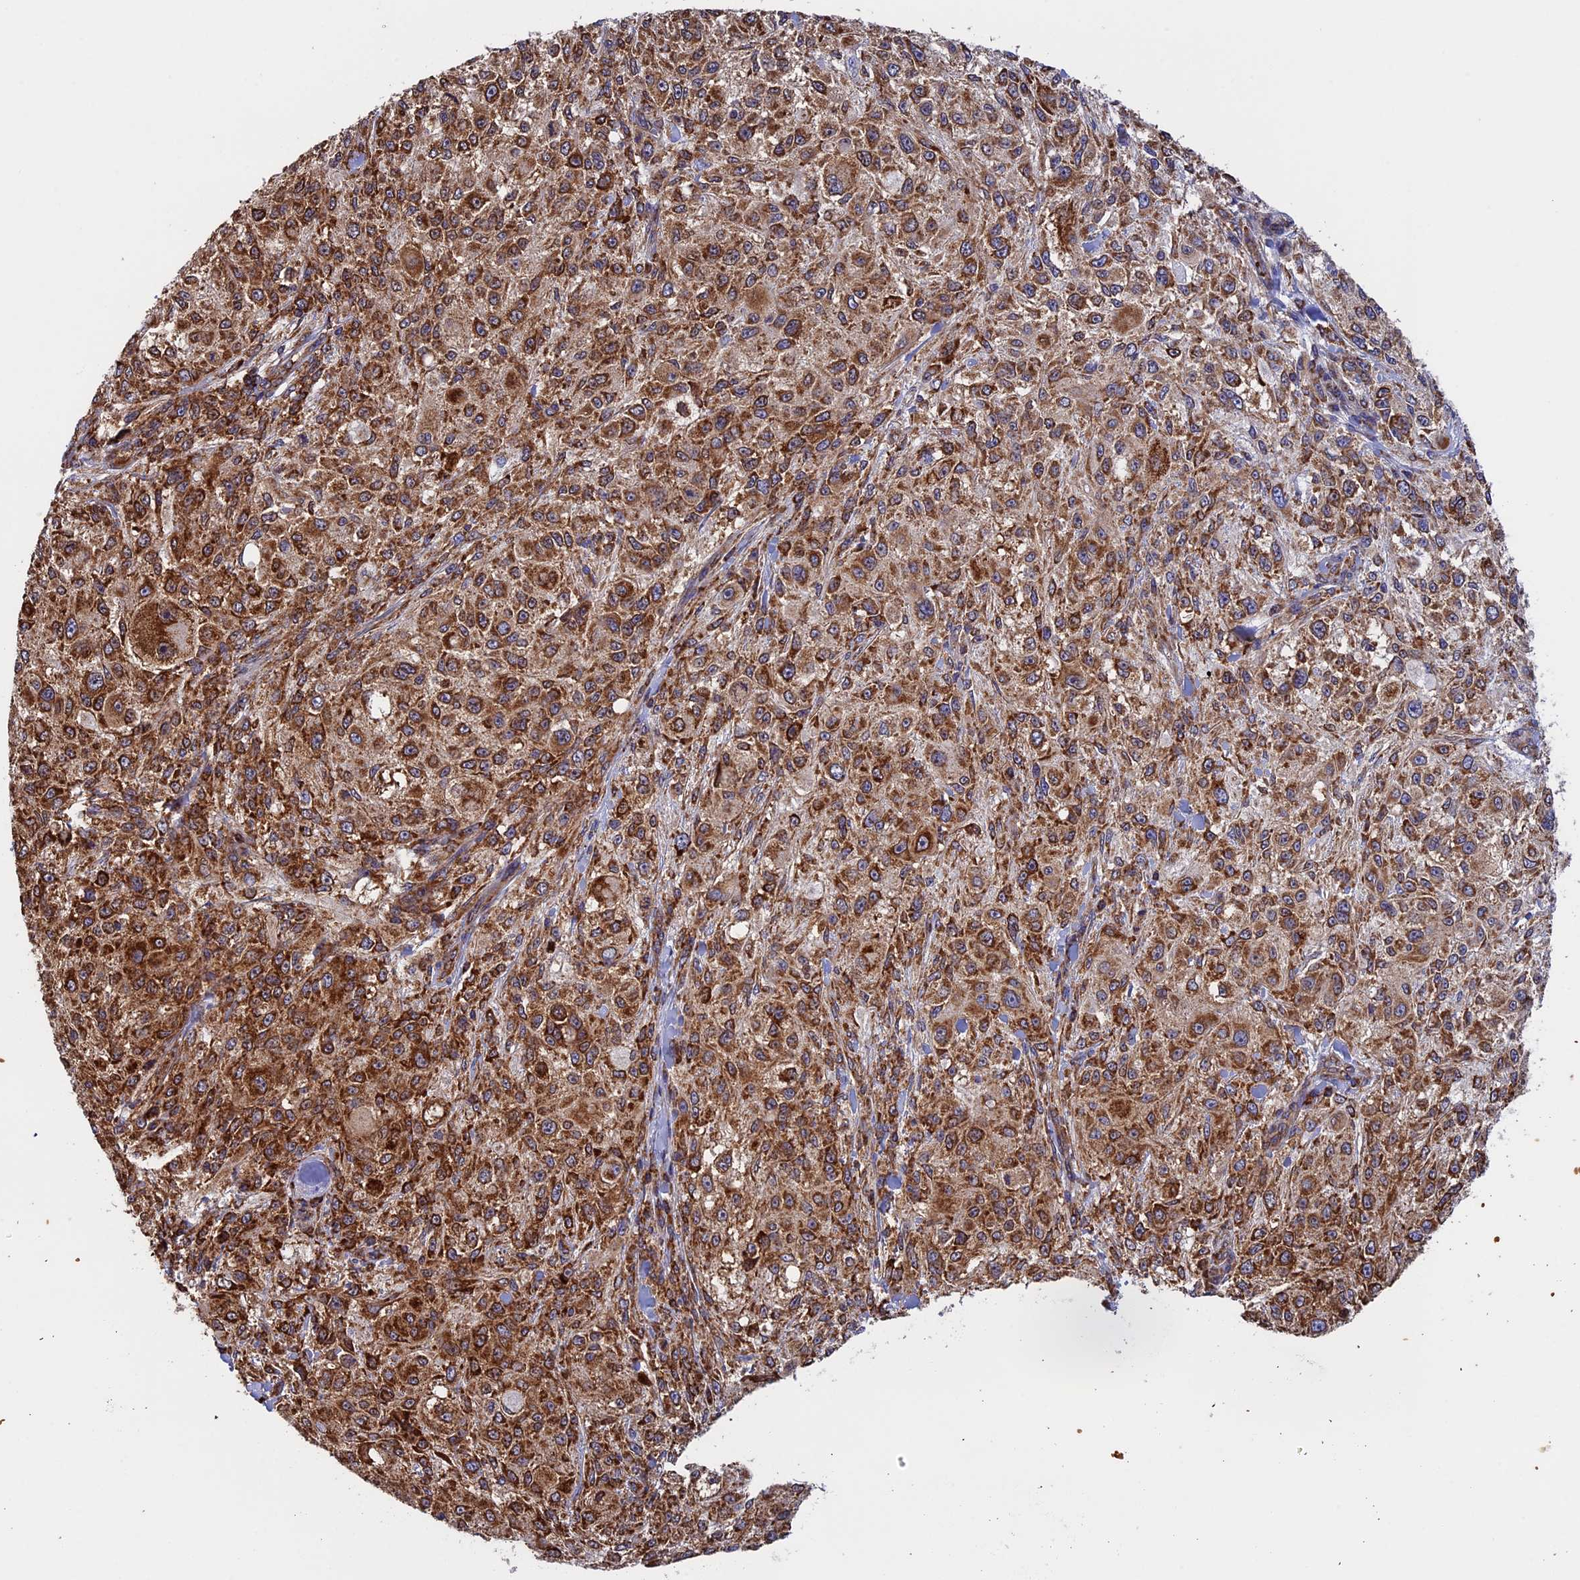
{"staining": {"intensity": "strong", "quantity": ">75%", "location": "cytoplasmic/membranous"}, "tissue": "melanoma", "cell_type": "Tumor cells", "image_type": "cancer", "snomed": [{"axis": "morphology", "description": "Necrosis, NOS"}, {"axis": "morphology", "description": "Malignant melanoma, NOS"}, {"axis": "topography", "description": "Skin"}], "caption": "Melanoma stained with IHC reveals strong cytoplasmic/membranous staining in approximately >75% of tumor cells. The staining is performed using DAB (3,3'-diaminobenzidine) brown chromogen to label protein expression. The nuclei are counter-stained blue using hematoxylin.", "gene": "SLC9A5", "patient": {"sex": "female", "age": 87}}